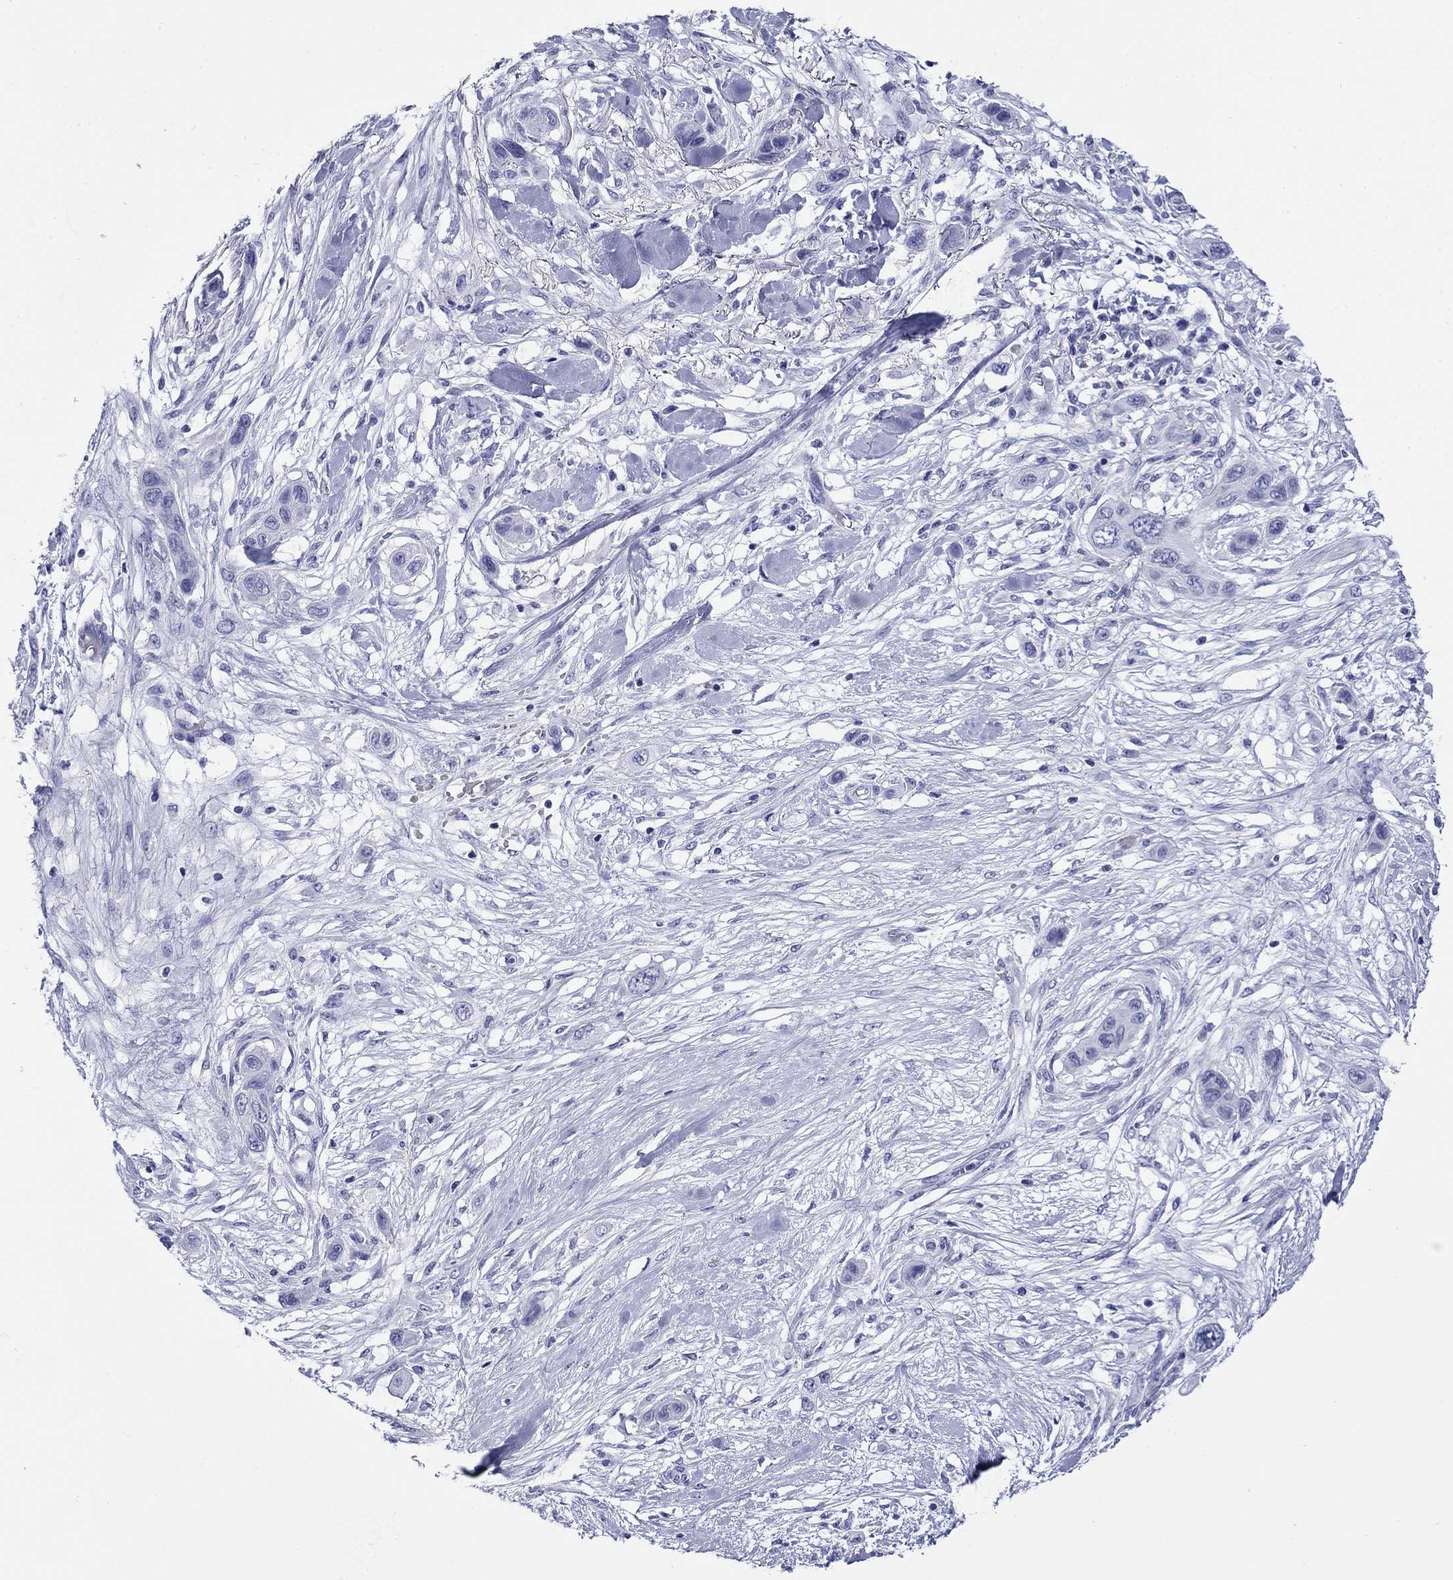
{"staining": {"intensity": "negative", "quantity": "none", "location": "none"}, "tissue": "skin cancer", "cell_type": "Tumor cells", "image_type": "cancer", "snomed": [{"axis": "morphology", "description": "Squamous cell carcinoma, NOS"}, {"axis": "topography", "description": "Skin"}], "caption": "Tumor cells are negative for protein expression in human skin cancer.", "gene": "ROM1", "patient": {"sex": "male", "age": 79}}